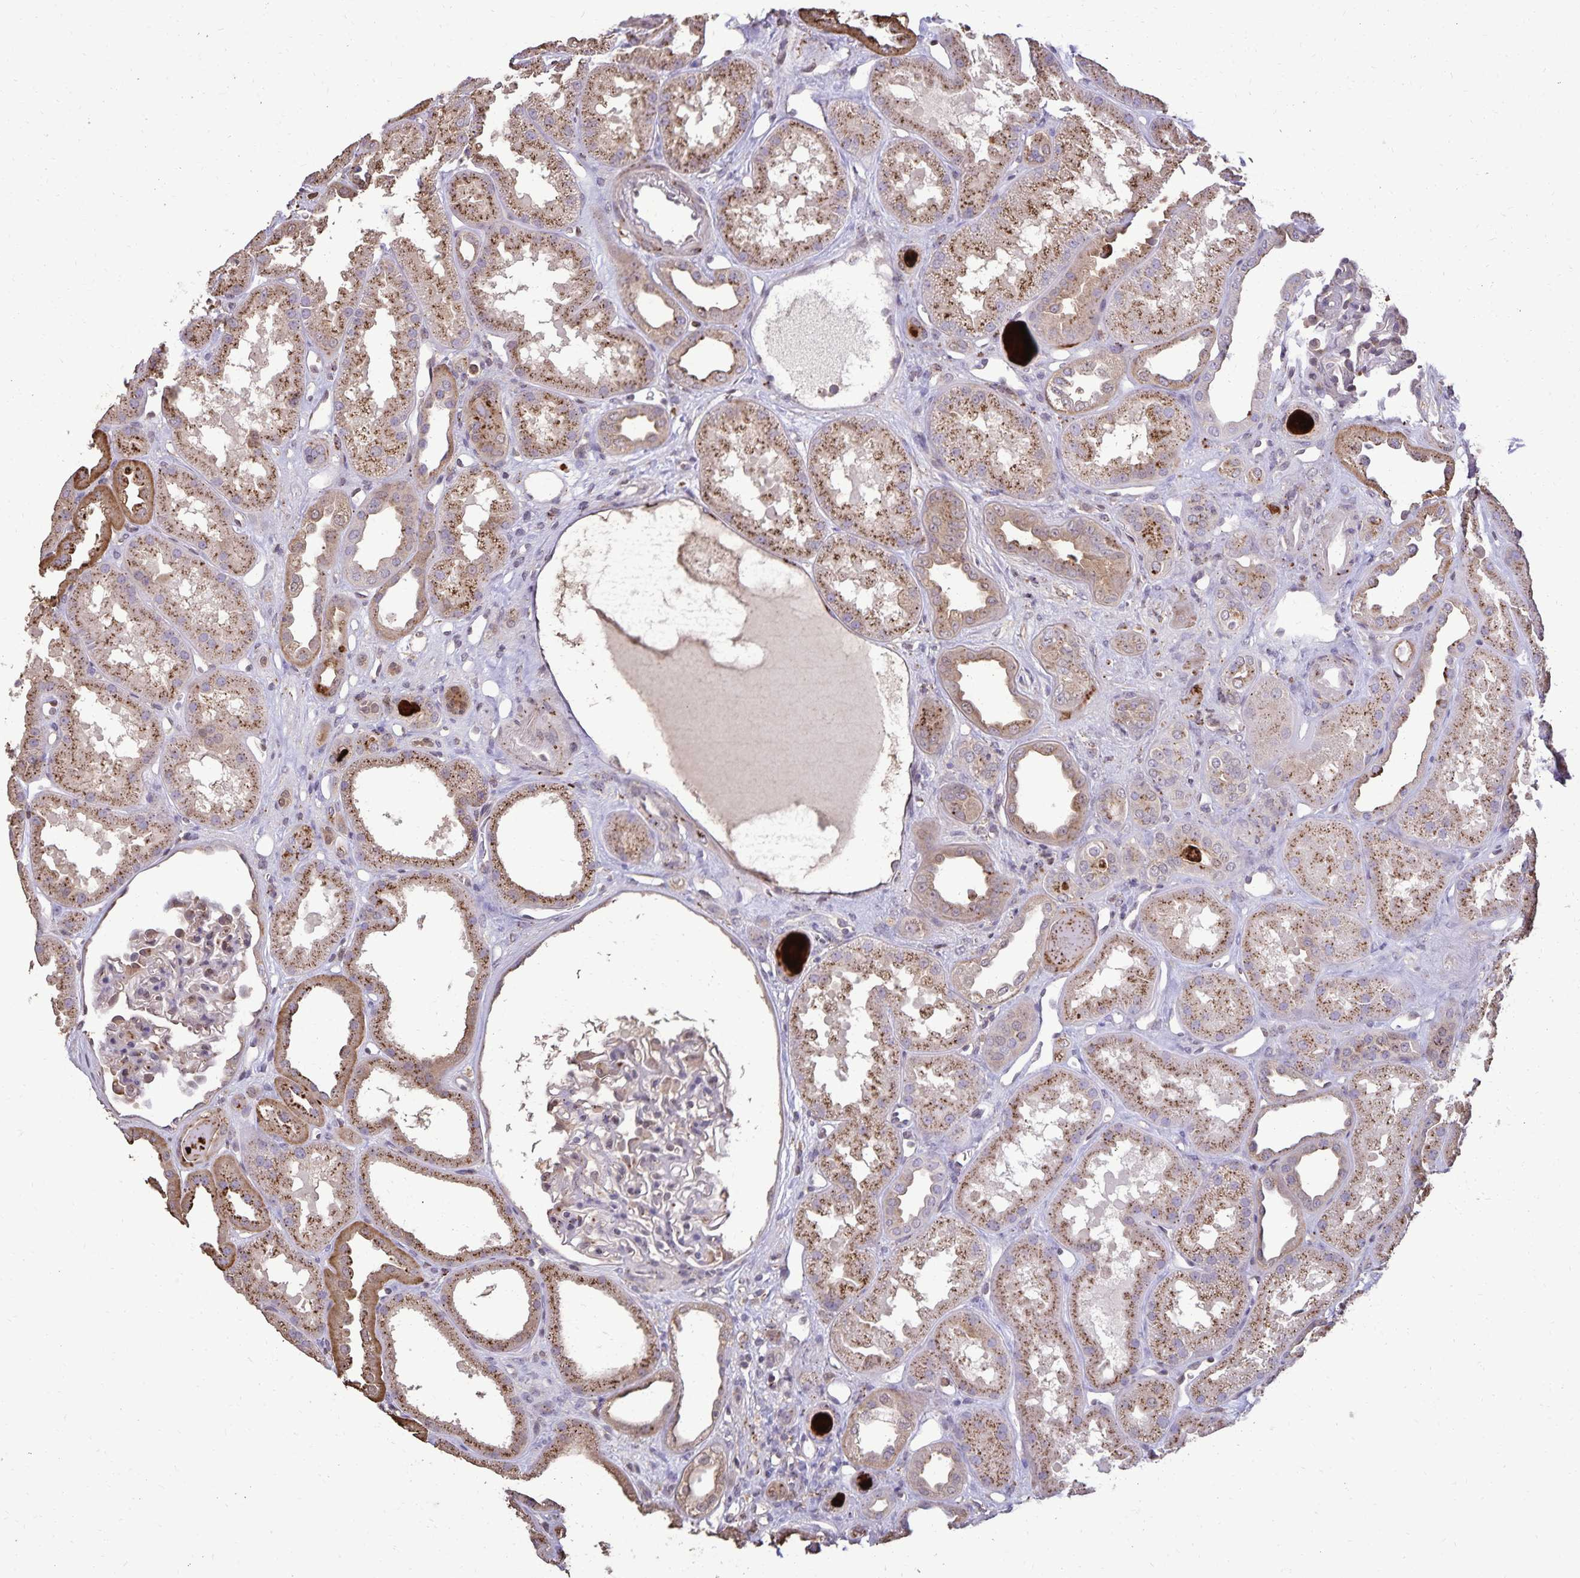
{"staining": {"intensity": "weak", "quantity": "<25%", "location": "cytoplasmic/membranous"}, "tissue": "kidney", "cell_type": "Cells in glomeruli", "image_type": "normal", "snomed": [{"axis": "morphology", "description": "Normal tissue, NOS"}, {"axis": "topography", "description": "Kidney"}], "caption": "This is an immunohistochemistry photomicrograph of benign kidney. There is no positivity in cells in glomeruli.", "gene": "CHMP1B", "patient": {"sex": "male", "age": 61}}